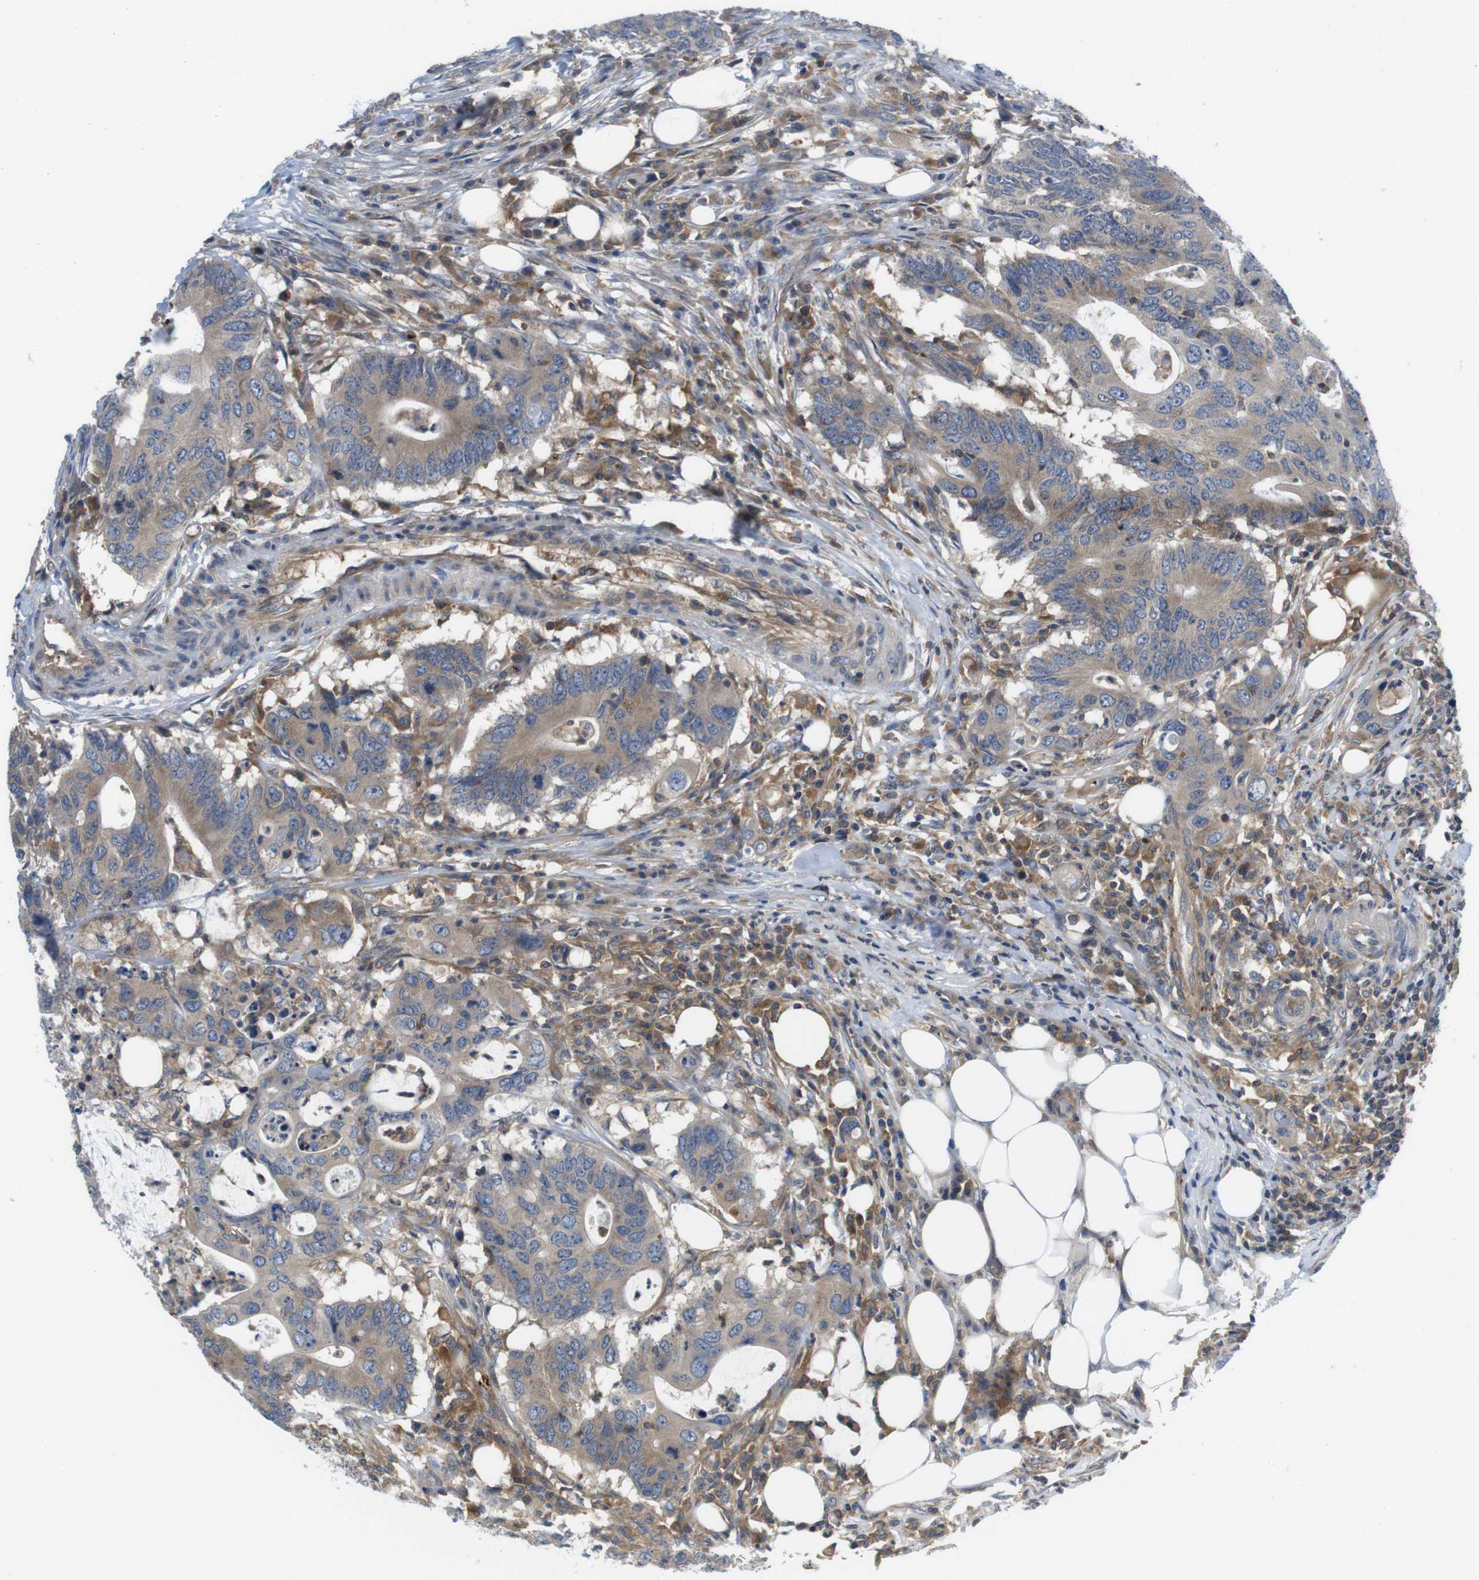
{"staining": {"intensity": "weak", "quantity": ">75%", "location": "cytoplasmic/membranous"}, "tissue": "colorectal cancer", "cell_type": "Tumor cells", "image_type": "cancer", "snomed": [{"axis": "morphology", "description": "Adenocarcinoma, NOS"}, {"axis": "topography", "description": "Colon"}], "caption": "Human adenocarcinoma (colorectal) stained with a brown dye displays weak cytoplasmic/membranous positive staining in about >75% of tumor cells.", "gene": "HERPUD2", "patient": {"sex": "male", "age": 71}}